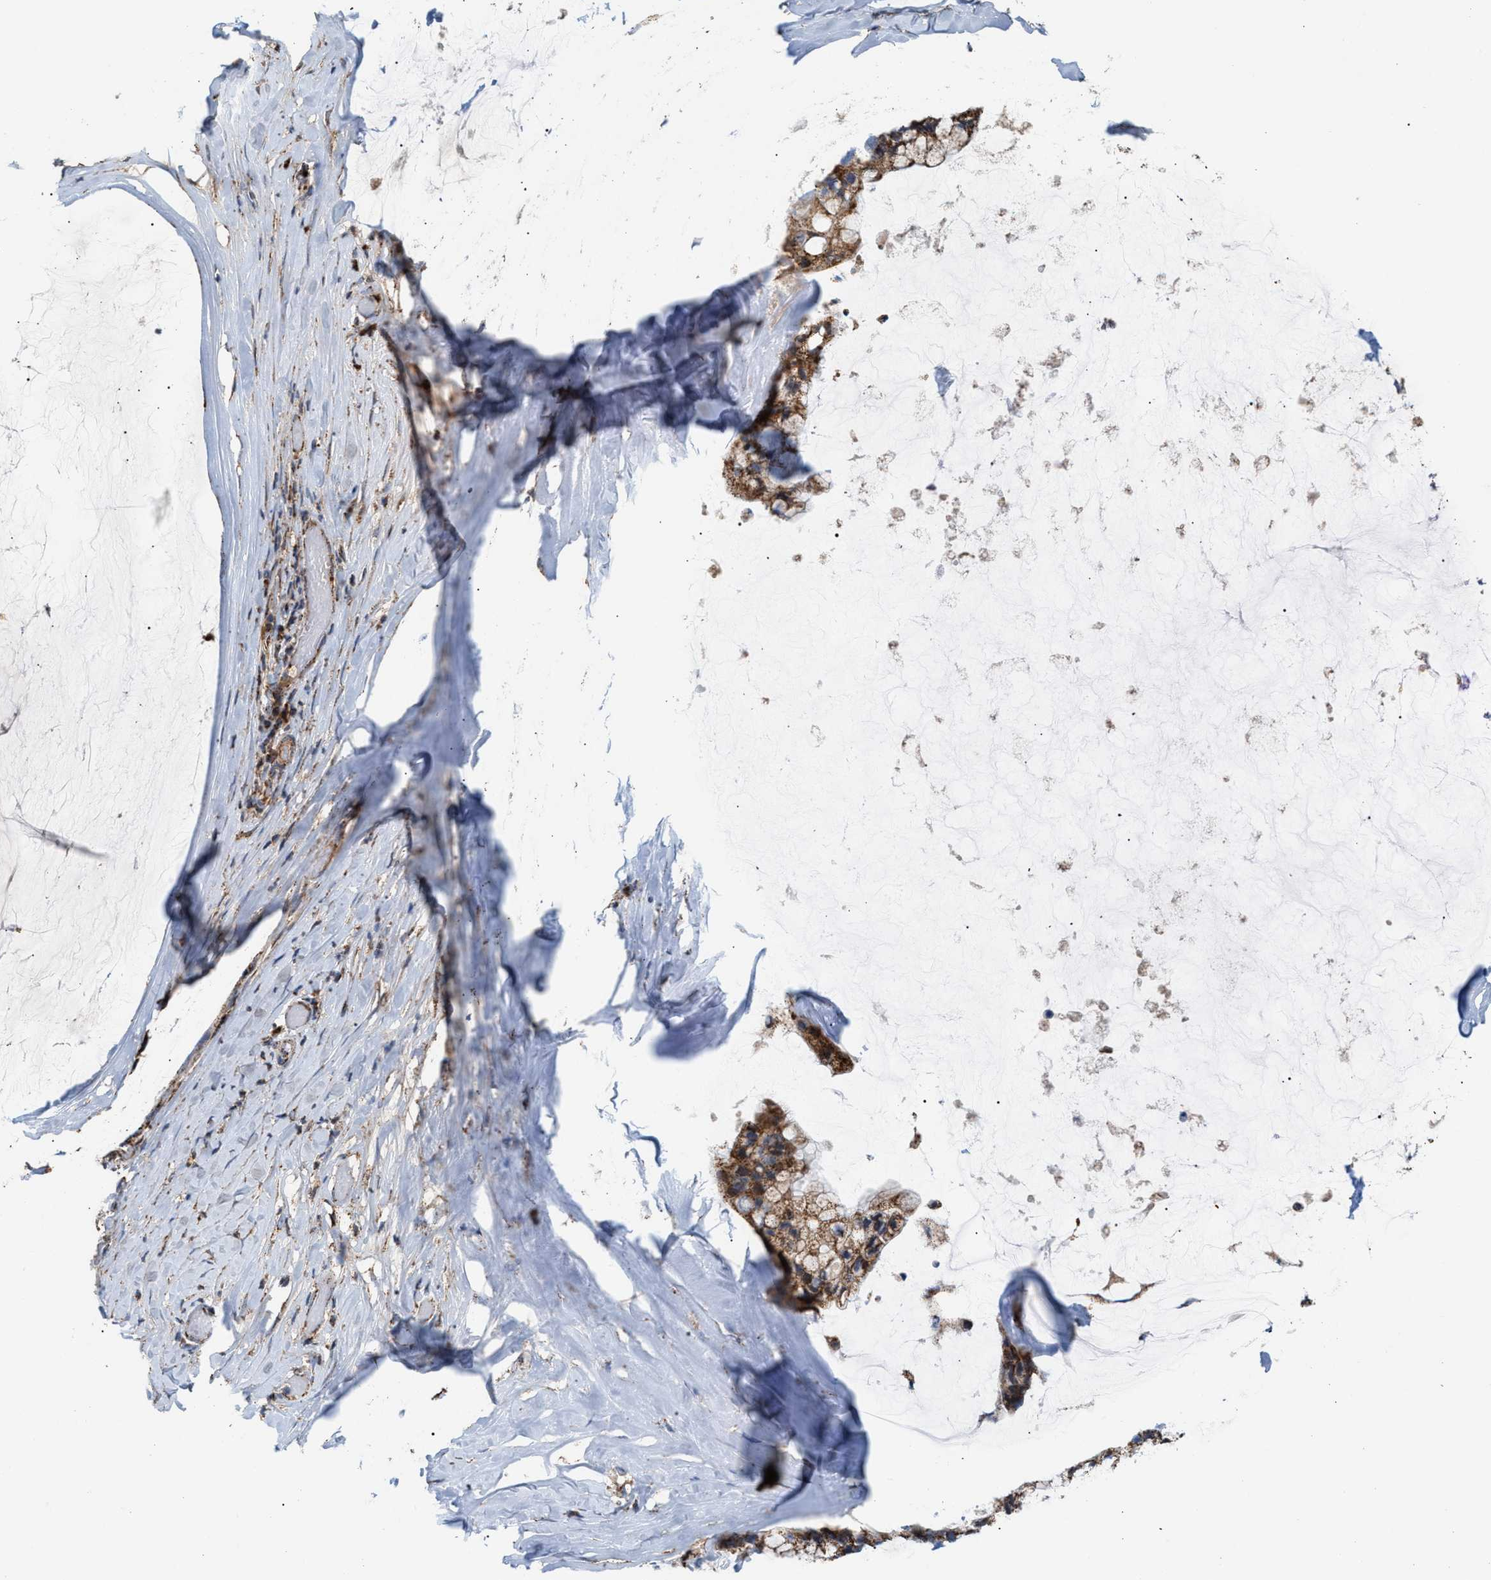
{"staining": {"intensity": "moderate", "quantity": ">75%", "location": "cytoplasmic/membranous"}, "tissue": "ovarian cancer", "cell_type": "Tumor cells", "image_type": "cancer", "snomed": [{"axis": "morphology", "description": "Cystadenocarcinoma, mucinous, NOS"}, {"axis": "topography", "description": "Ovary"}], "caption": "This image reveals mucinous cystadenocarcinoma (ovarian) stained with immunohistochemistry to label a protein in brown. The cytoplasmic/membranous of tumor cells show moderate positivity for the protein. Nuclei are counter-stained blue.", "gene": "PMPCA", "patient": {"sex": "female", "age": 39}}